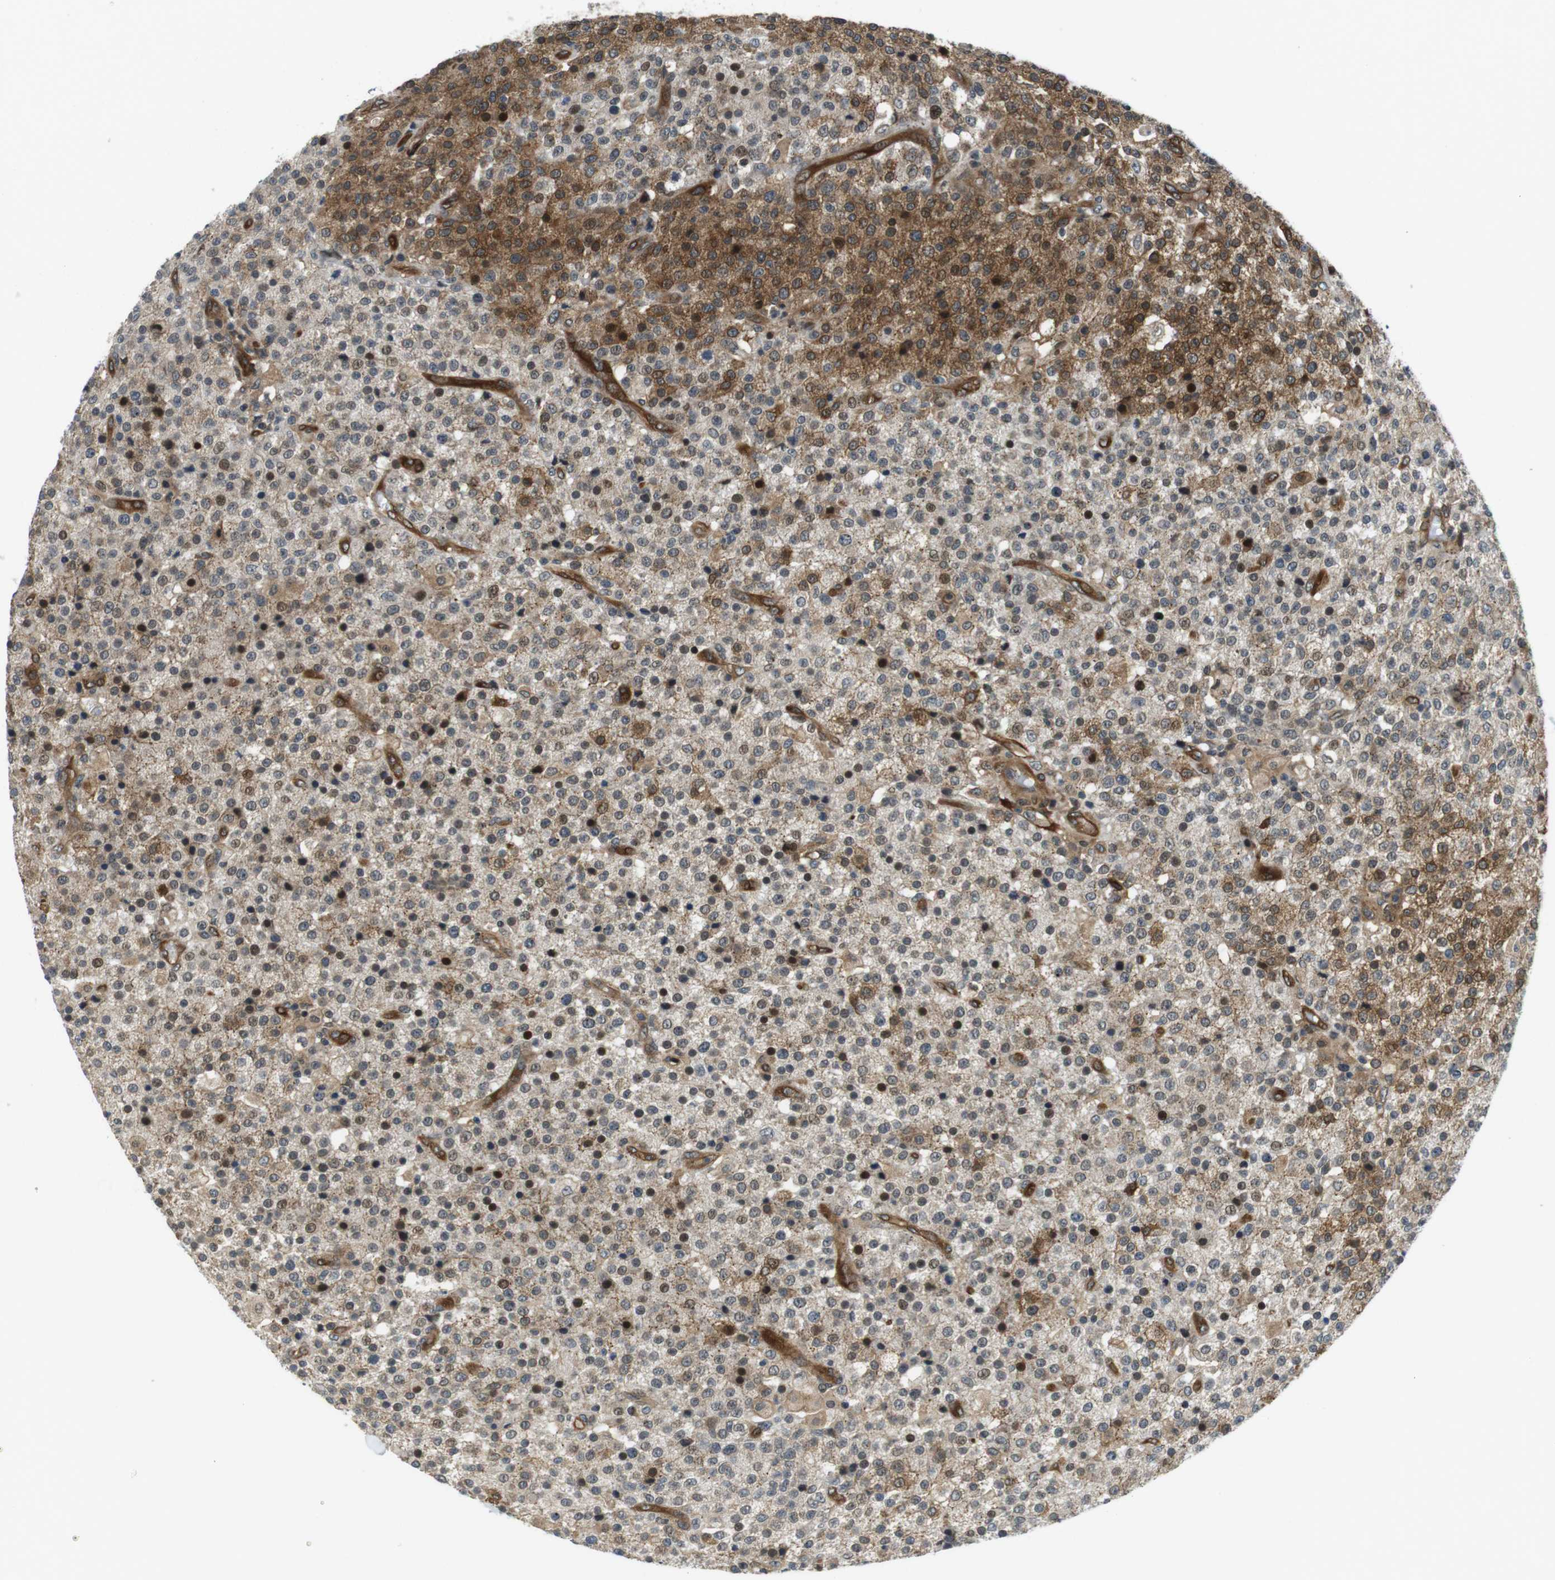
{"staining": {"intensity": "moderate", "quantity": "25%-75%", "location": "cytoplasmic/membranous,nuclear"}, "tissue": "testis cancer", "cell_type": "Tumor cells", "image_type": "cancer", "snomed": [{"axis": "morphology", "description": "Seminoma, NOS"}, {"axis": "topography", "description": "Testis"}], "caption": "Immunohistochemistry (IHC) histopathology image of neoplastic tissue: human seminoma (testis) stained using IHC demonstrates medium levels of moderate protein expression localized specifically in the cytoplasmic/membranous and nuclear of tumor cells, appearing as a cytoplasmic/membranous and nuclear brown color.", "gene": "PALD1", "patient": {"sex": "male", "age": 59}}